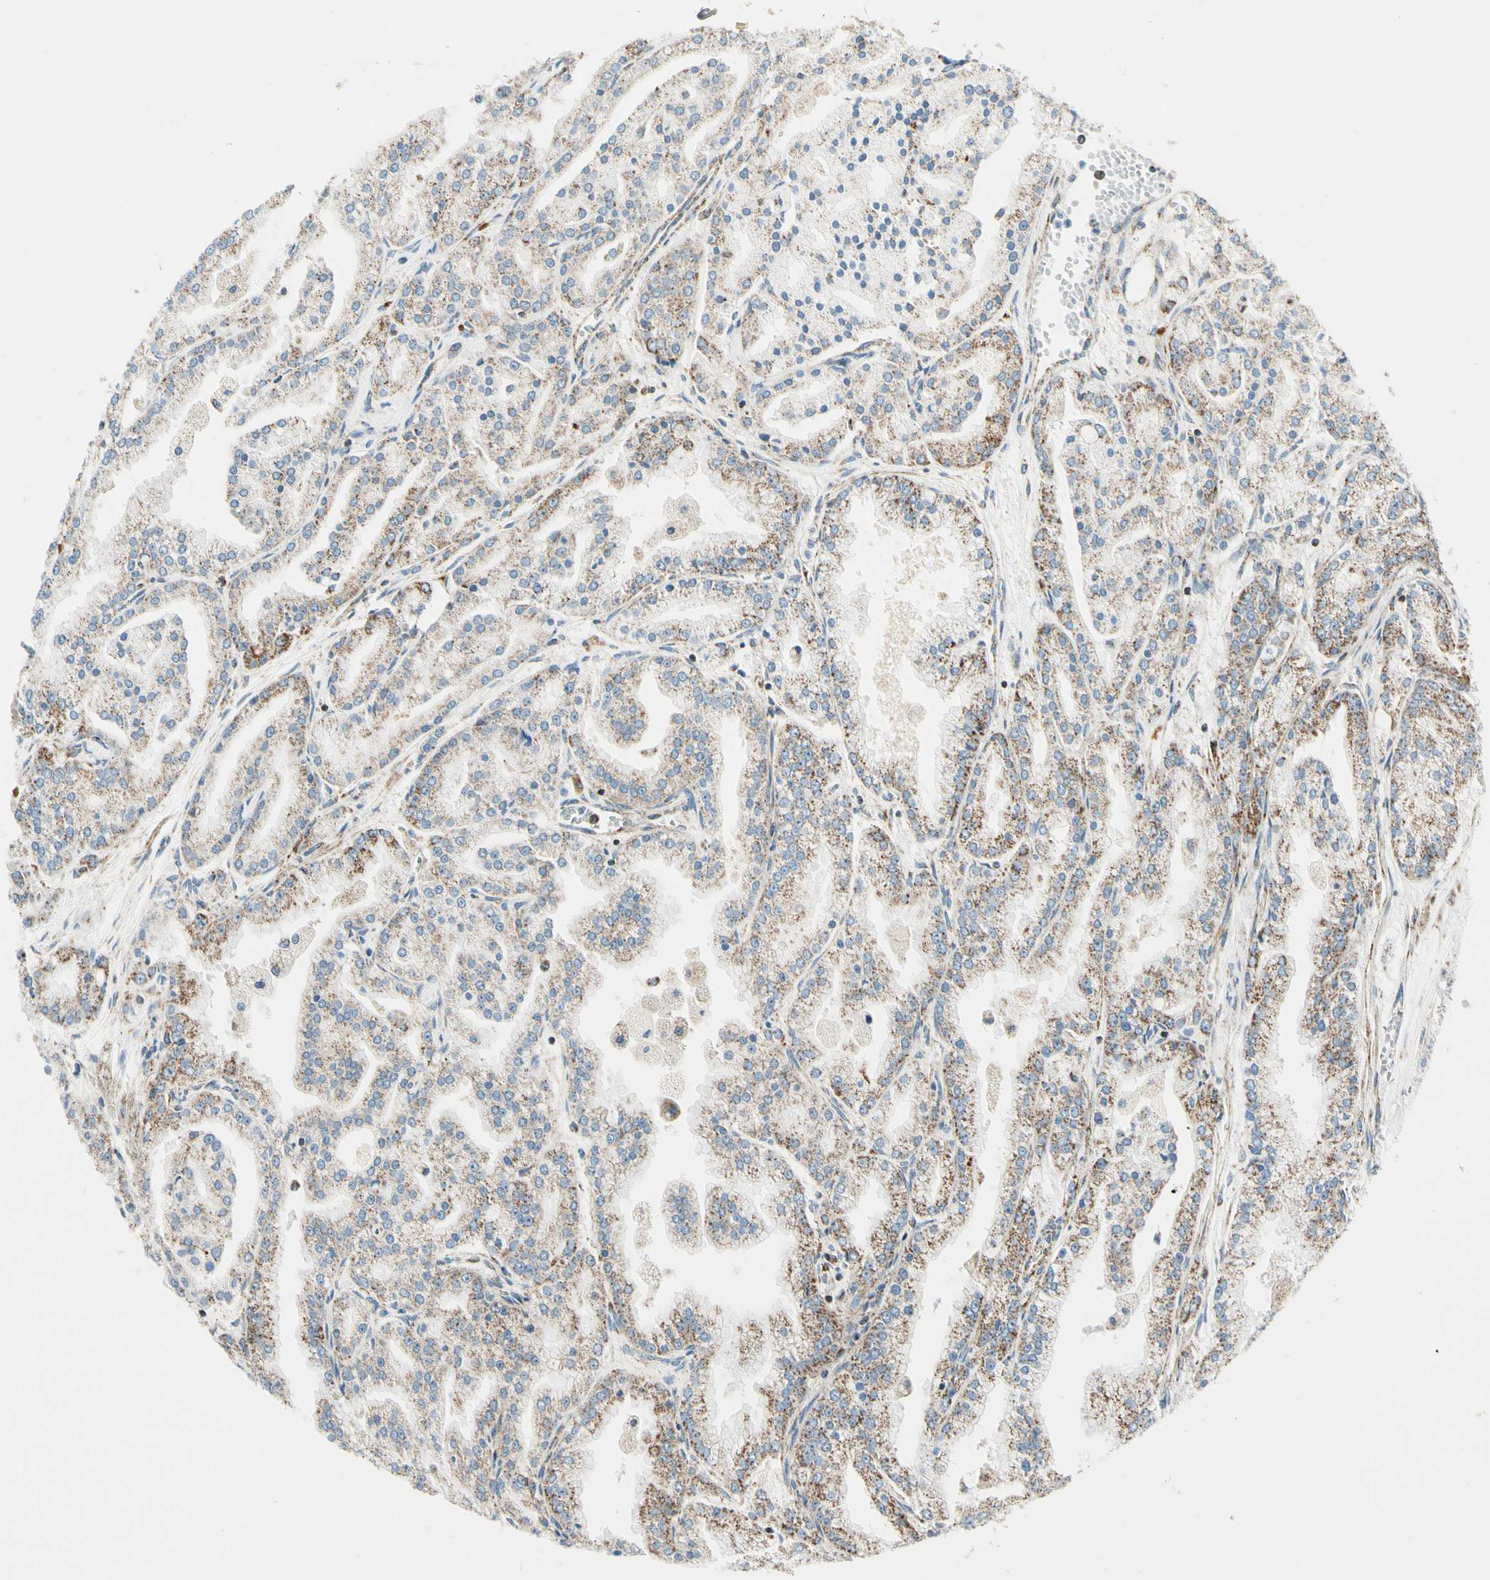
{"staining": {"intensity": "moderate", "quantity": ">75%", "location": "cytoplasmic/membranous"}, "tissue": "prostate cancer", "cell_type": "Tumor cells", "image_type": "cancer", "snomed": [{"axis": "morphology", "description": "Adenocarcinoma, High grade"}, {"axis": "topography", "description": "Prostate"}], "caption": "Tumor cells show moderate cytoplasmic/membranous staining in approximately >75% of cells in prostate high-grade adenocarcinoma. (DAB (3,3'-diaminobenzidine) = brown stain, brightfield microscopy at high magnification).", "gene": "TBC1D10A", "patient": {"sex": "male", "age": 61}}